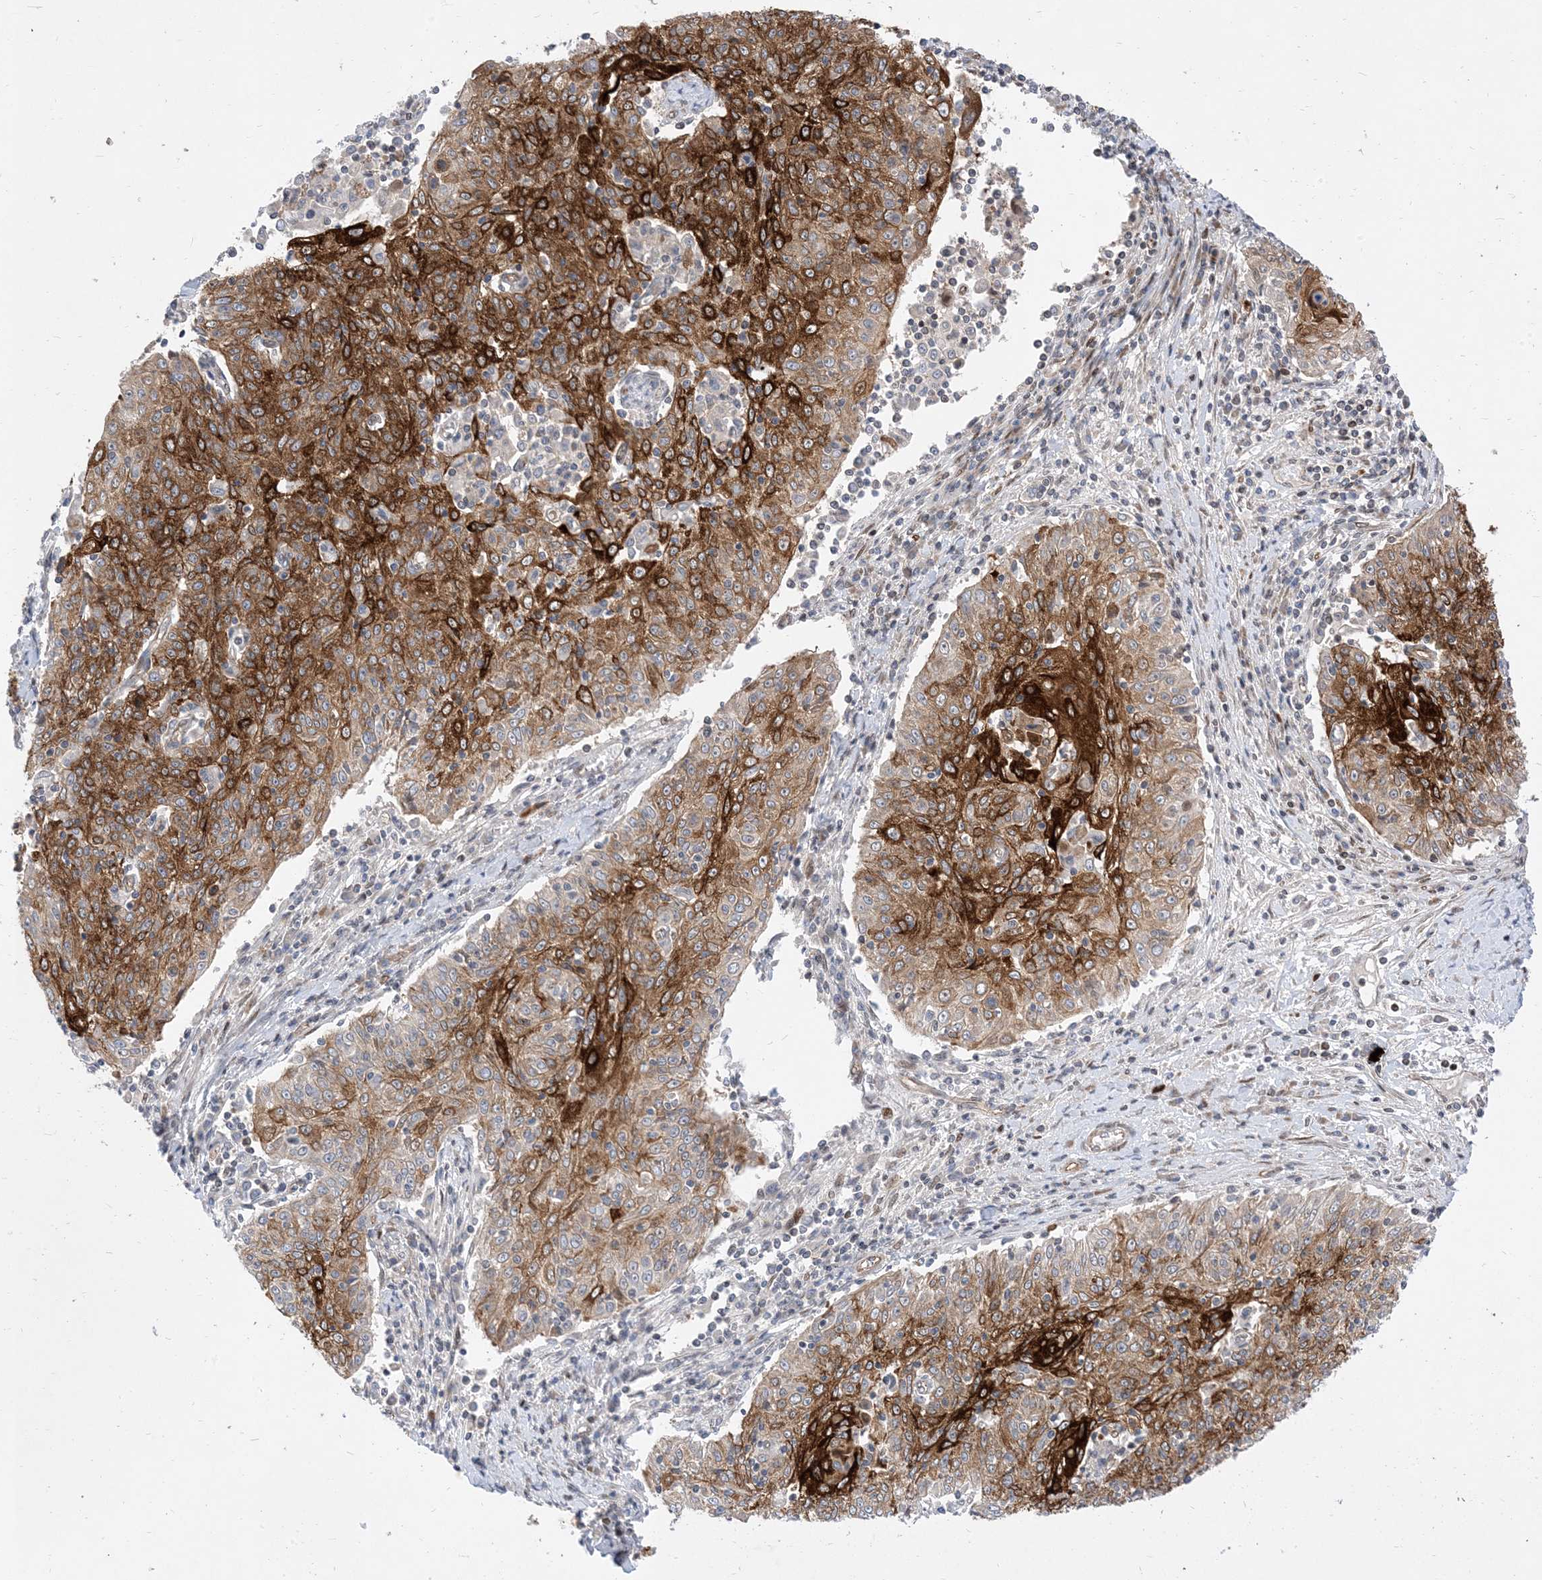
{"staining": {"intensity": "moderate", "quantity": ">75%", "location": "cytoplasmic/membranous"}, "tissue": "cervical cancer", "cell_type": "Tumor cells", "image_type": "cancer", "snomed": [{"axis": "morphology", "description": "Squamous cell carcinoma, NOS"}, {"axis": "topography", "description": "Cervix"}], "caption": "High-power microscopy captured an IHC histopathology image of squamous cell carcinoma (cervical), revealing moderate cytoplasmic/membranous positivity in about >75% of tumor cells.", "gene": "TYSND1", "patient": {"sex": "female", "age": 48}}